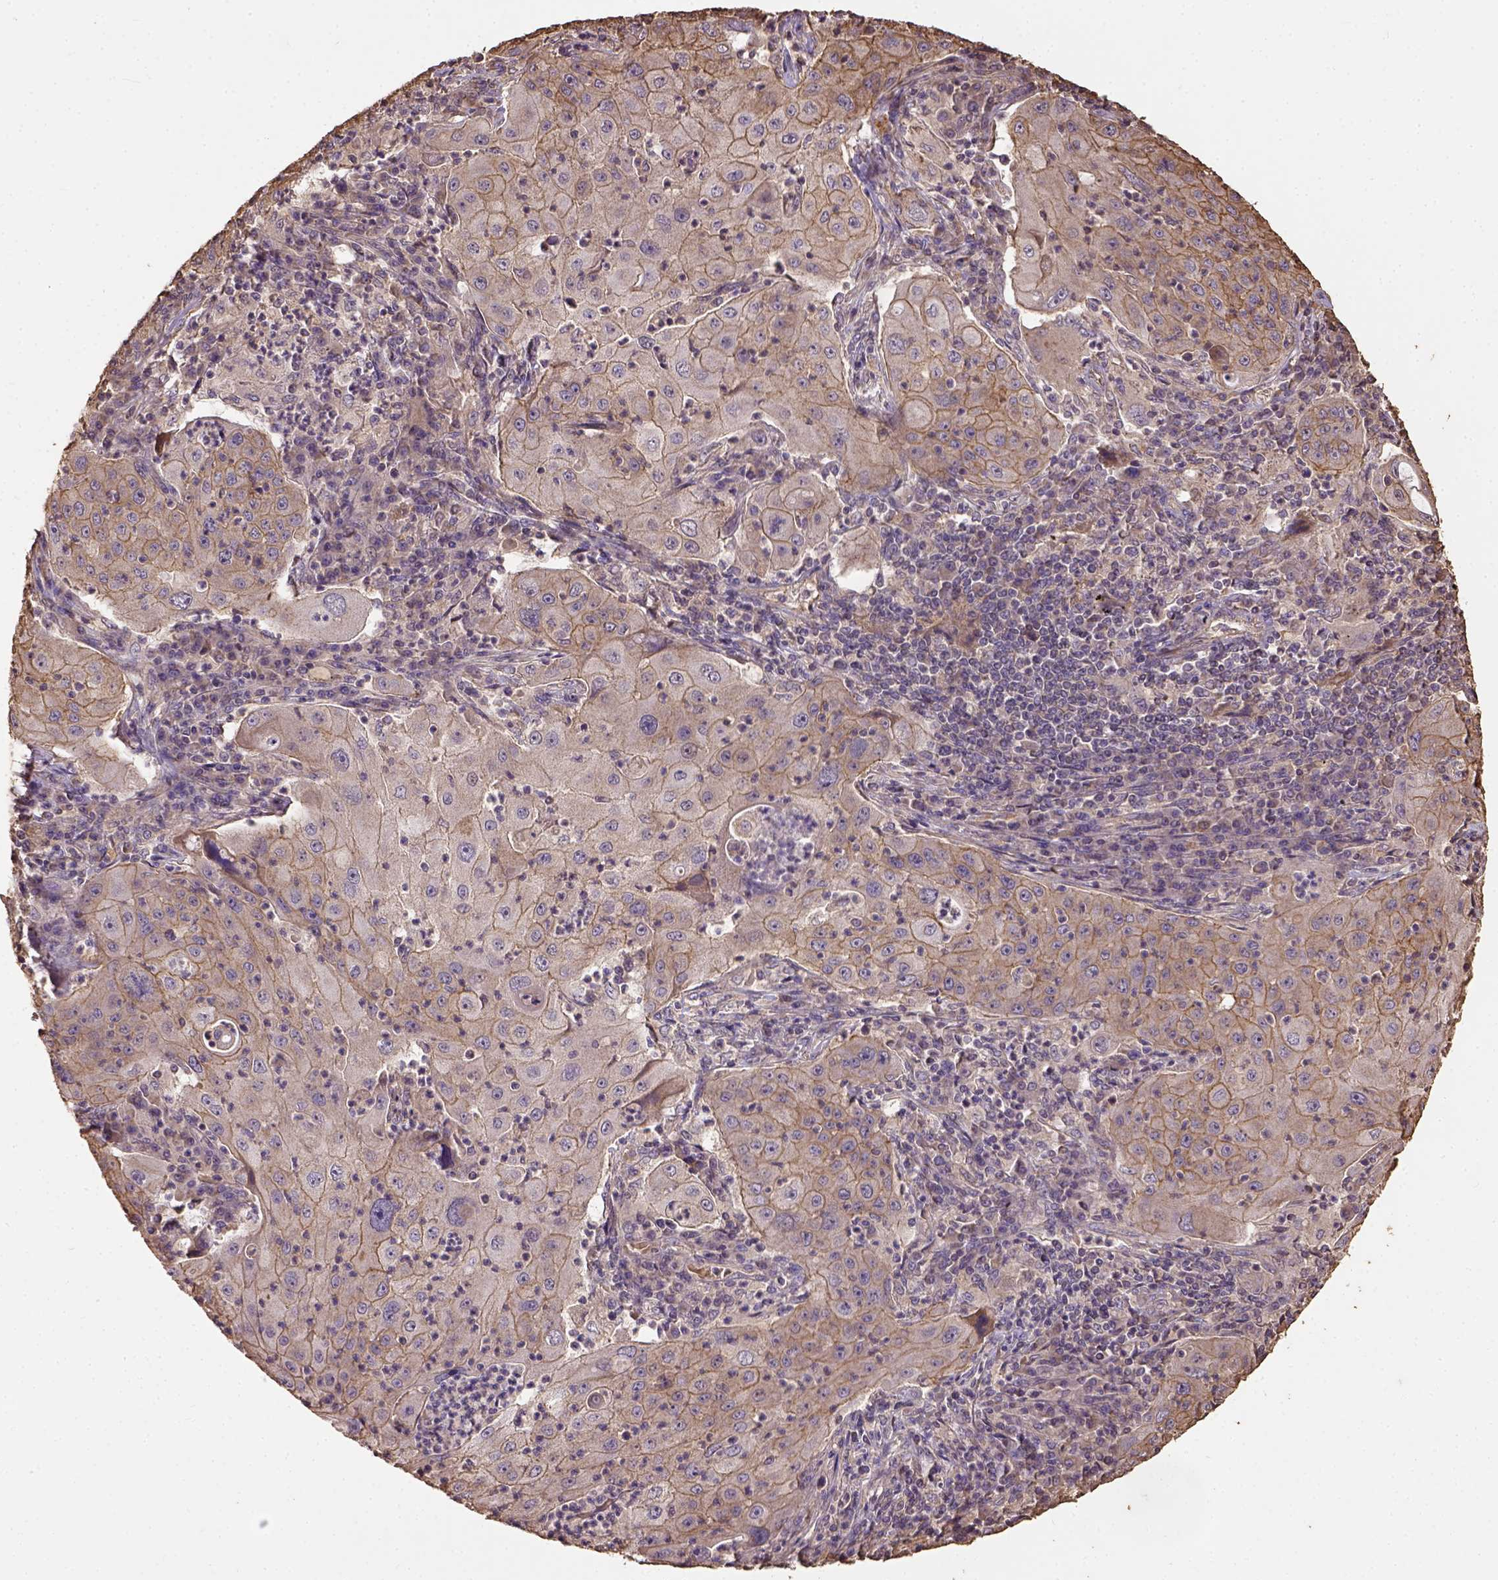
{"staining": {"intensity": "moderate", "quantity": "25%-75%", "location": "cytoplasmic/membranous"}, "tissue": "lung cancer", "cell_type": "Tumor cells", "image_type": "cancer", "snomed": [{"axis": "morphology", "description": "Squamous cell carcinoma, NOS"}, {"axis": "topography", "description": "Lung"}], "caption": "This is a micrograph of IHC staining of lung cancer (squamous cell carcinoma), which shows moderate expression in the cytoplasmic/membranous of tumor cells.", "gene": "ATP1B3", "patient": {"sex": "female", "age": 59}}